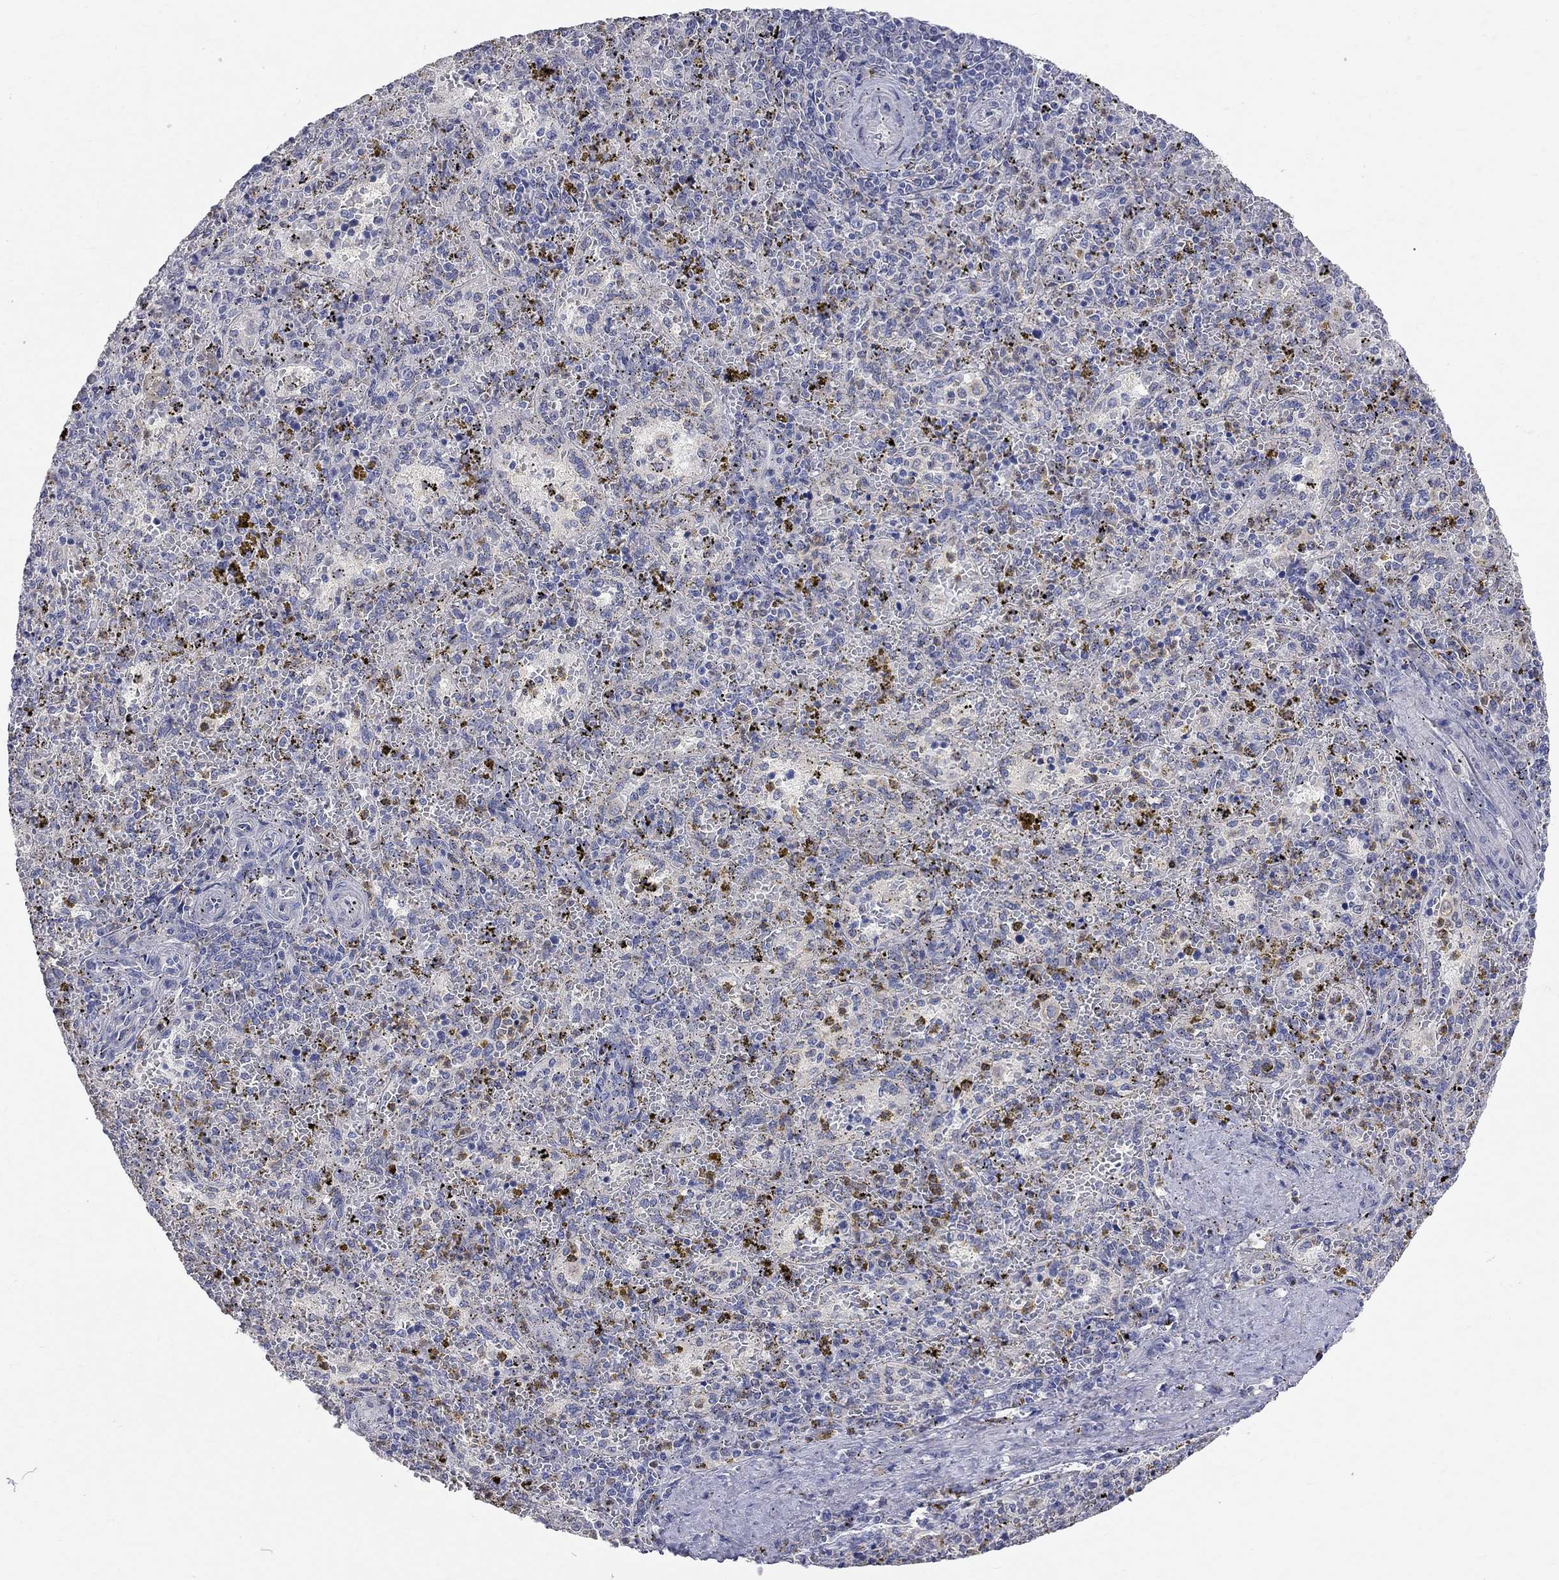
{"staining": {"intensity": "negative", "quantity": "none", "location": "none"}, "tissue": "spleen", "cell_type": "Cells in red pulp", "image_type": "normal", "snomed": [{"axis": "morphology", "description": "Normal tissue, NOS"}, {"axis": "topography", "description": "Spleen"}], "caption": "Immunohistochemical staining of benign spleen exhibits no significant staining in cells in red pulp.", "gene": "ACSL1", "patient": {"sex": "female", "age": 50}}